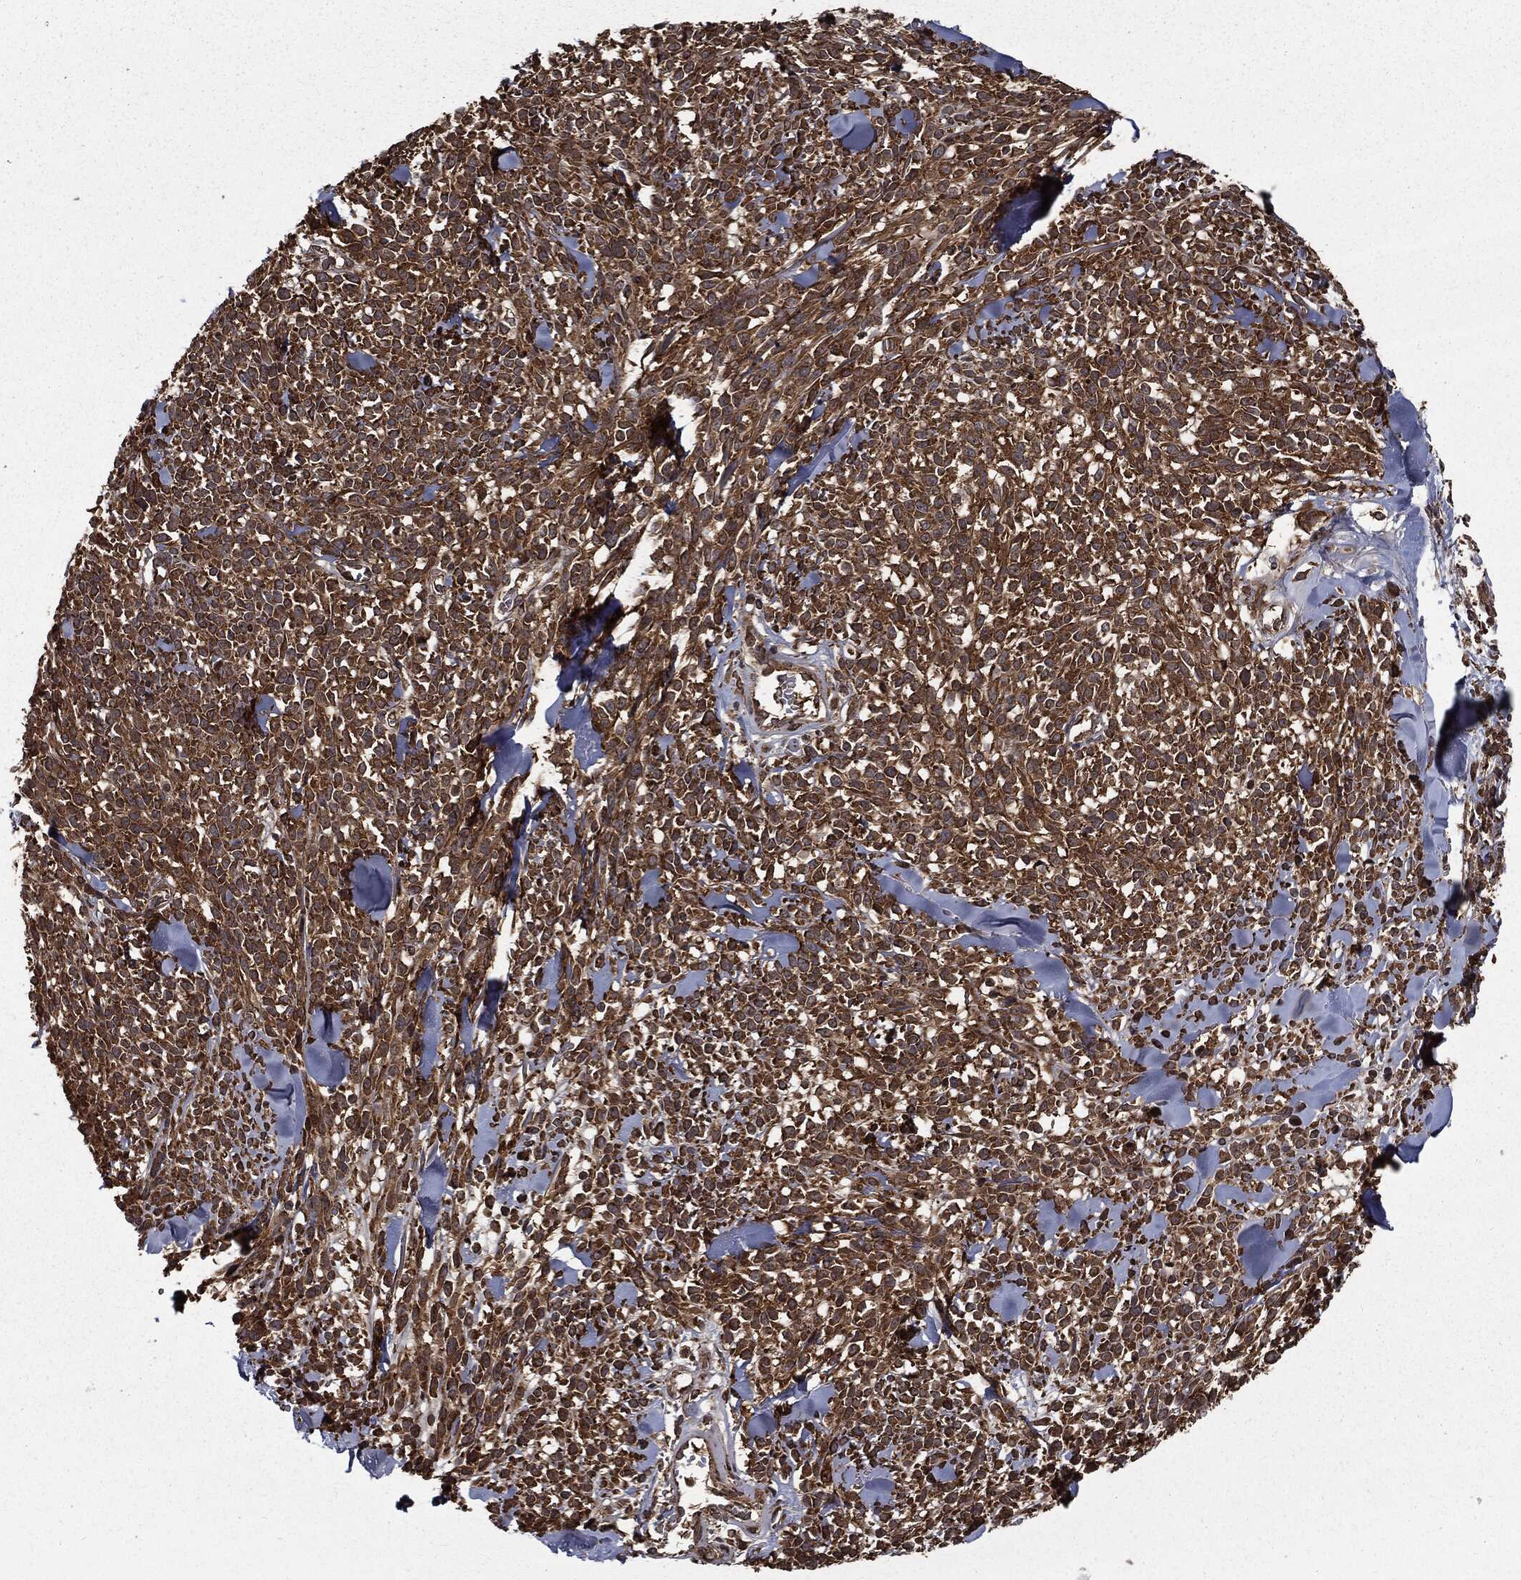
{"staining": {"intensity": "strong", "quantity": ">75%", "location": "cytoplasmic/membranous"}, "tissue": "melanoma", "cell_type": "Tumor cells", "image_type": "cancer", "snomed": [{"axis": "morphology", "description": "Malignant melanoma, NOS"}, {"axis": "topography", "description": "Skin"}, {"axis": "topography", "description": "Skin of trunk"}], "caption": "Strong cytoplasmic/membranous staining is identified in approximately >75% of tumor cells in melanoma.", "gene": "HTT", "patient": {"sex": "male", "age": 74}}